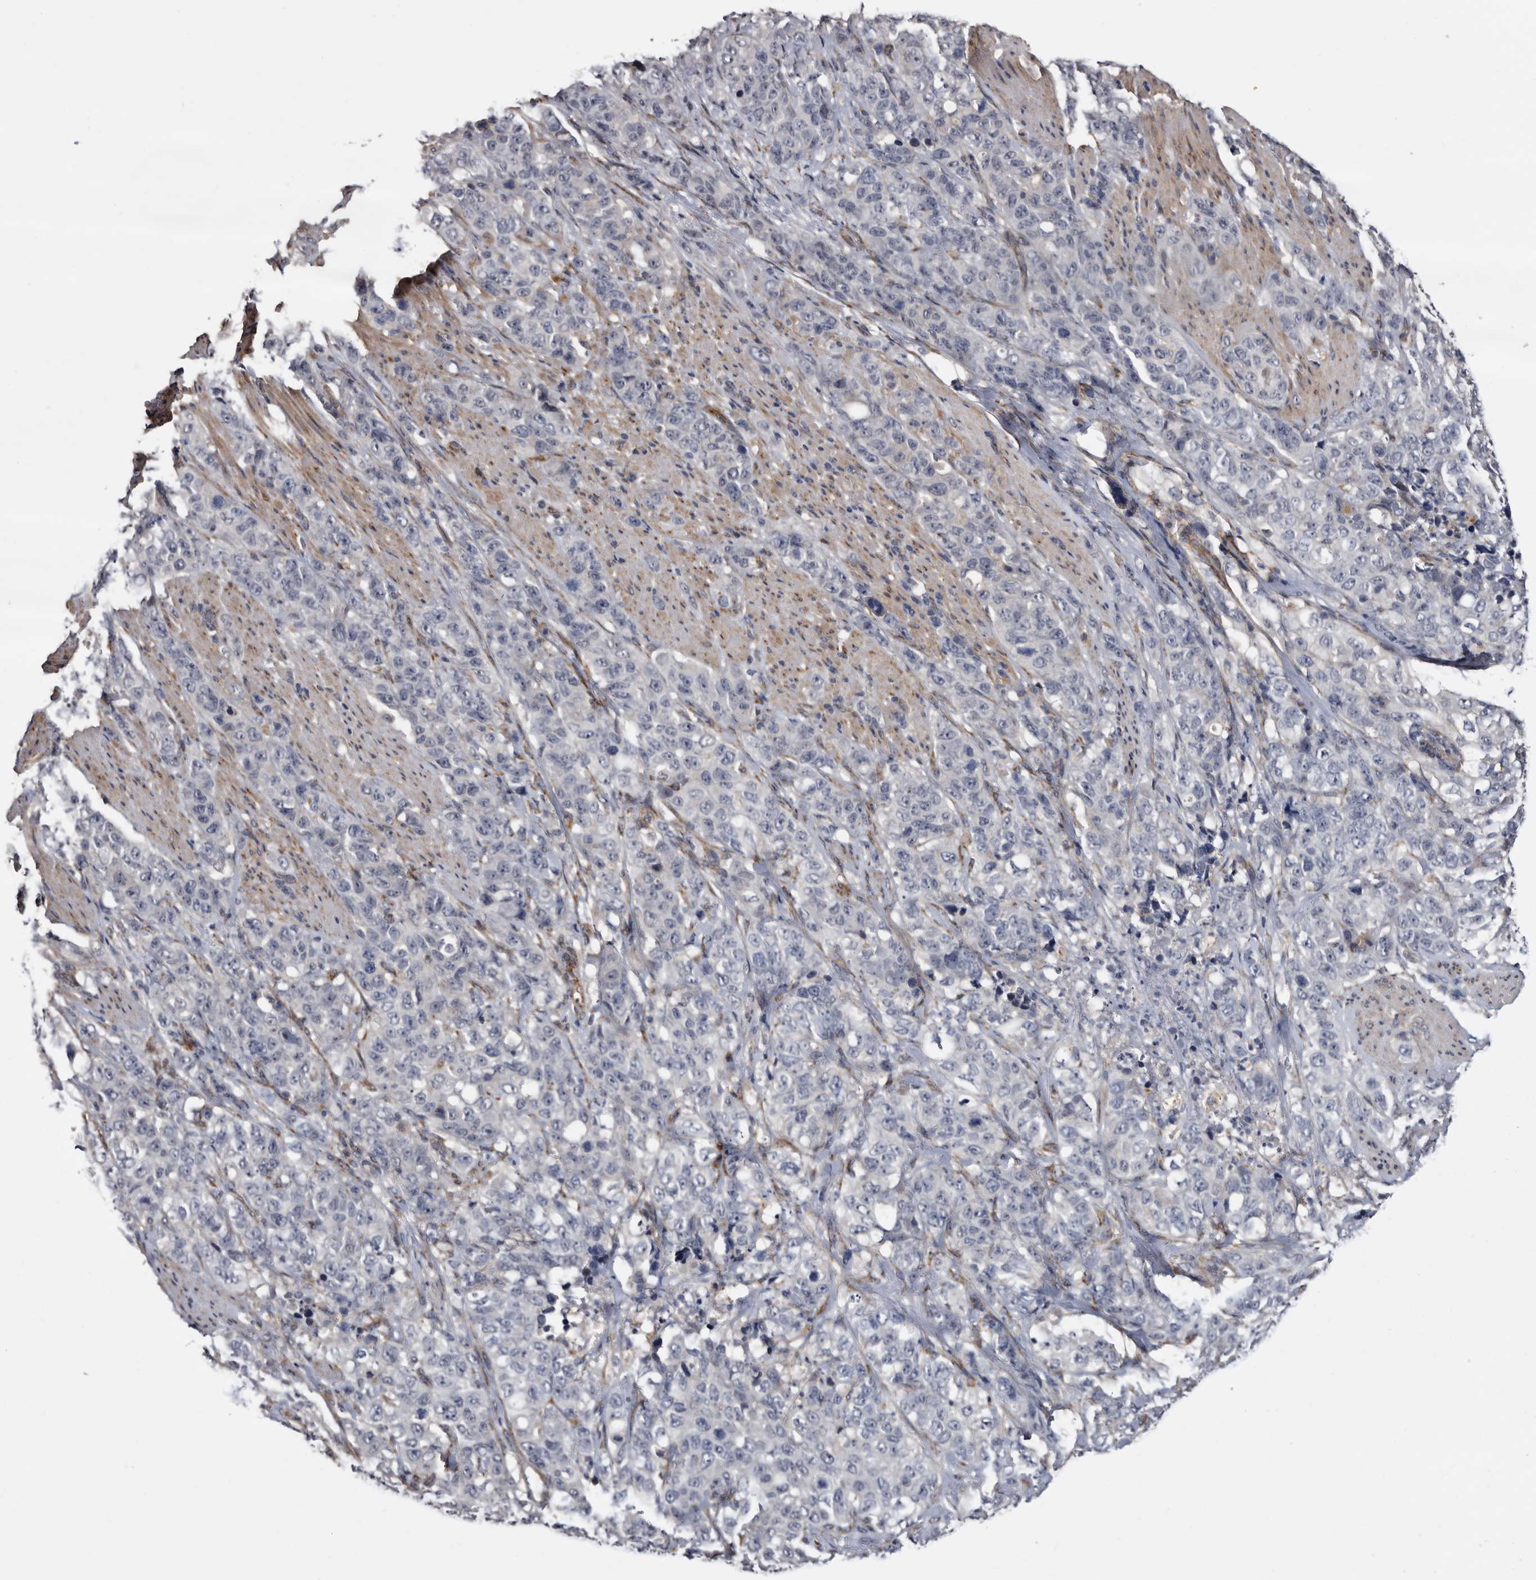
{"staining": {"intensity": "negative", "quantity": "none", "location": "none"}, "tissue": "stomach cancer", "cell_type": "Tumor cells", "image_type": "cancer", "snomed": [{"axis": "morphology", "description": "Adenocarcinoma, NOS"}, {"axis": "topography", "description": "Stomach"}], "caption": "Tumor cells show no significant expression in stomach cancer (adenocarcinoma).", "gene": "ARMCX2", "patient": {"sex": "male", "age": 48}}